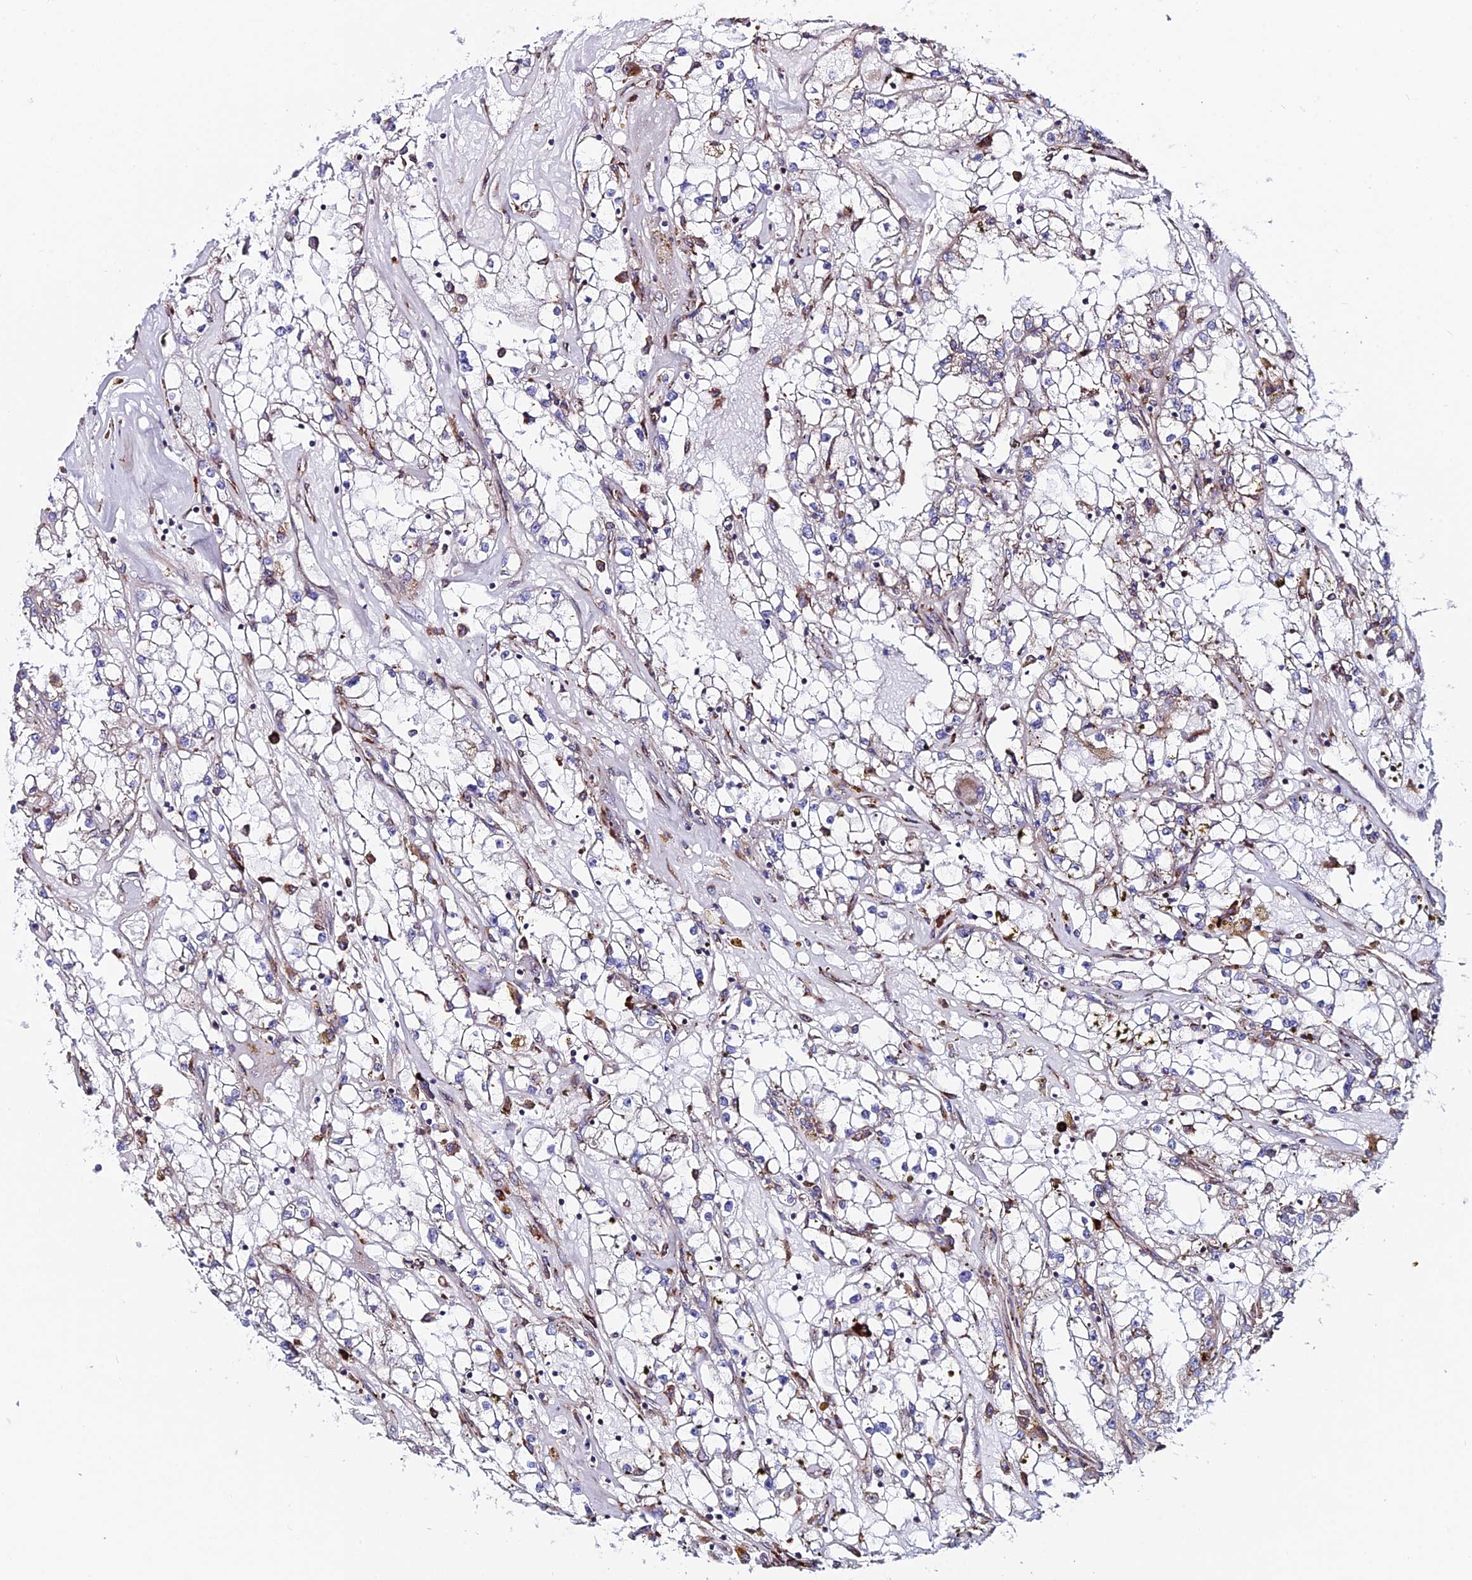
{"staining": {"intensity": "weak", "quantity": "<25%", "location": "cytoplasmic/membranous"}, "tissue": "renal cancer", "cell_type": "Tumor cells", "image_type": "cancer", "snomed": [{"axis": "morphology", "description": "Adenocarcinoma, NOS"}, {"axis": "topography", "description": "Kidney"}], "caption": "Protein analysis of adenocarcinoma (renal) displays no significant staining in tumor cells. (Stains: DAB (3,3'-diaminobenzidine) immunohistochemistry (IHC) with hematoxylin counter stain, Microscopy: brightfield microscopy at high magnification).", "gene": "EIF3K", "patient": {"sex": "male", "age": 56}}